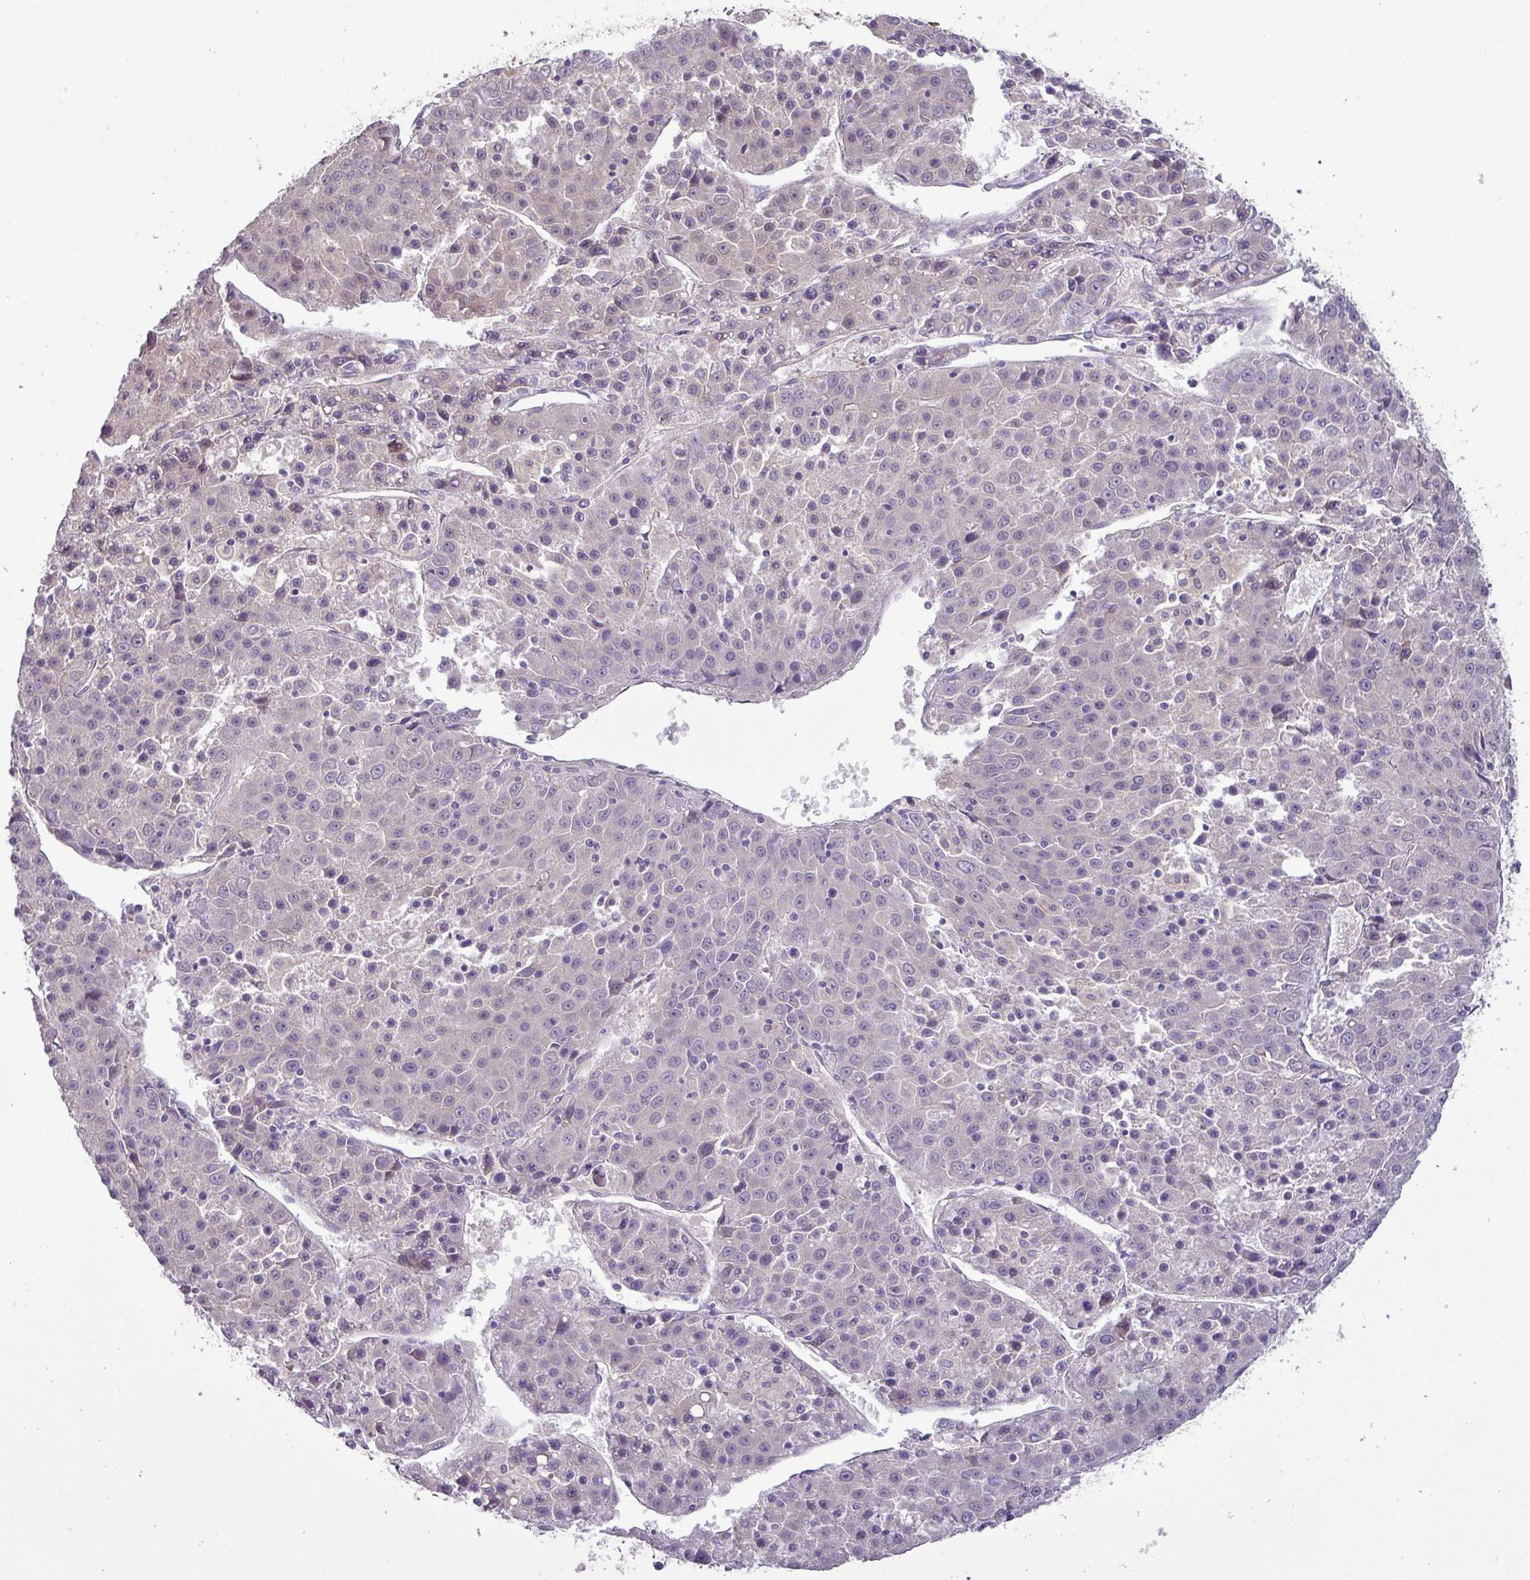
{"staining": {"intensity": "negative", "quantity": "none", "location": "none"}, "tissue": "liver cancer", "cell_type": "Tumor cells", "image_type": "cancer", "snomed": [{"axis": "morphology", "description": "Carcinoma, Hepatocellular, NOS"}, {"axis": "topography", "description": "Liver"}], "caption": "IHC image of neoplastic tissue: liver cancer stained with DAB (3,3'-diaminobenzidine) reveals no significant protein expression in tumor cells. The staining is performed using DAB (3,3'-diaminobenzidine) brown chromogen with nuclei counter-stained in using hematoxylin.", "gene": "GALNT12", "patient": {"sex": "female", "age": 53}}